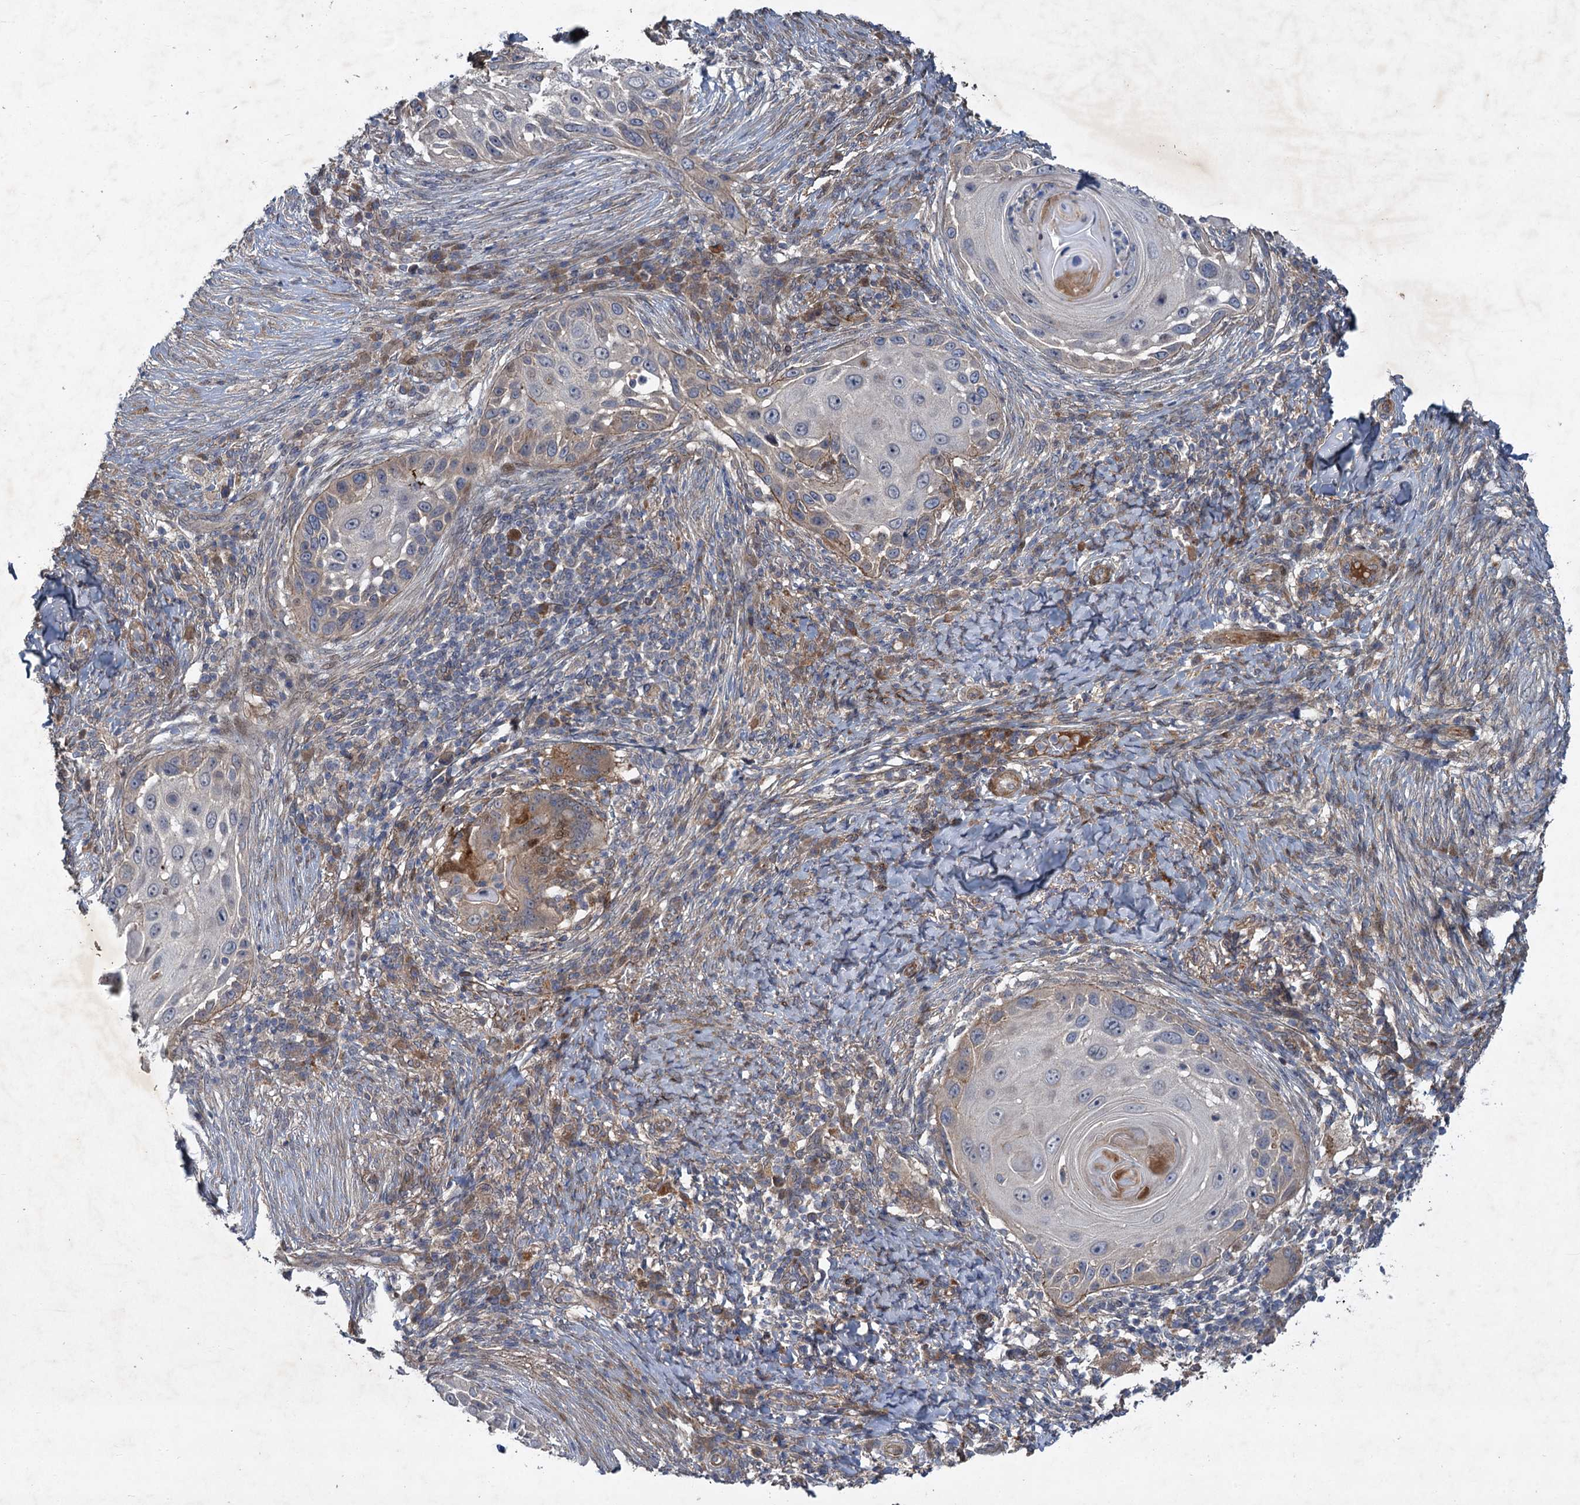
{"staining": {"intensity": "negative", "quantity": "none", "location": "none"}, "tissue": "skin cancer", "cell_type": "Tumor cells", "image_type": "cancer", "snomed": [{"axis": "morphology", "description": "Squamous cell carcinoma, NOS"}, {"axis": "topography", "description": "Skin"}], "caption": "The immunohistochemistry (IHC) photomicrograph has no significant staining in tumor cells of skin squamous cell carcinoma tissue.", "gene": "NUDT22", "patient": {"sex": "female", "age": 44}}